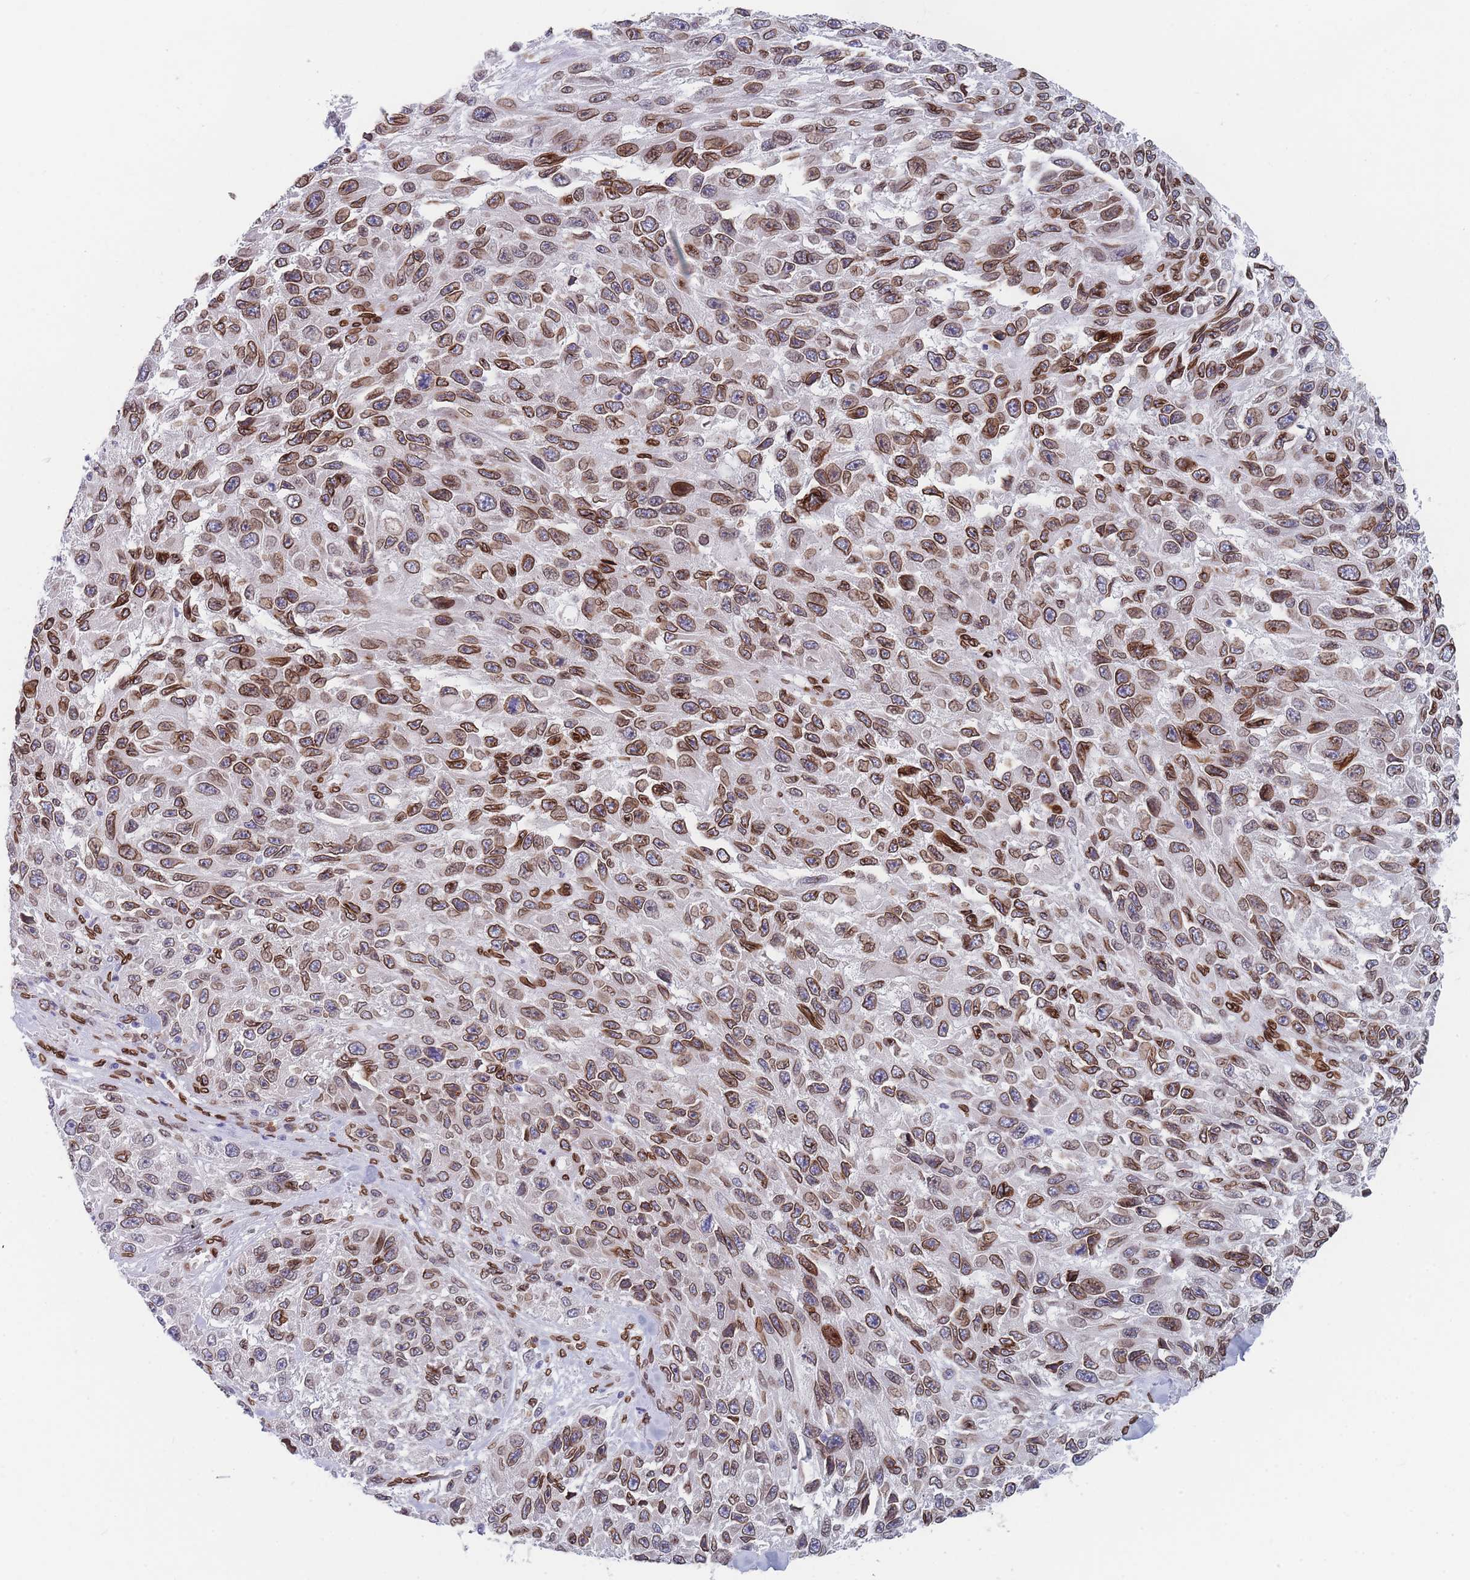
{"staining": {"intensity": "strong", "quantity": ">75%", "location": "cytoplasmic/membranous,nuclear"}, "tissue": "melanoma", "cell_type": "Tumor cells", "image_type": "cancer", "snomed": [{"axis": "morphology", "description": "Malignant melanoma, NOS"}, {"axis": "topography", "description": "Skin"}], "caption": "Malignant melanoma was stained to show a protein in brown. There is high levels of strong cytoplasmic/membranous and nuclear positivity in approximately >75% of tumor cells.", "gene": "ZBTB1", "patient": {"sex": "female", "age": 96}}